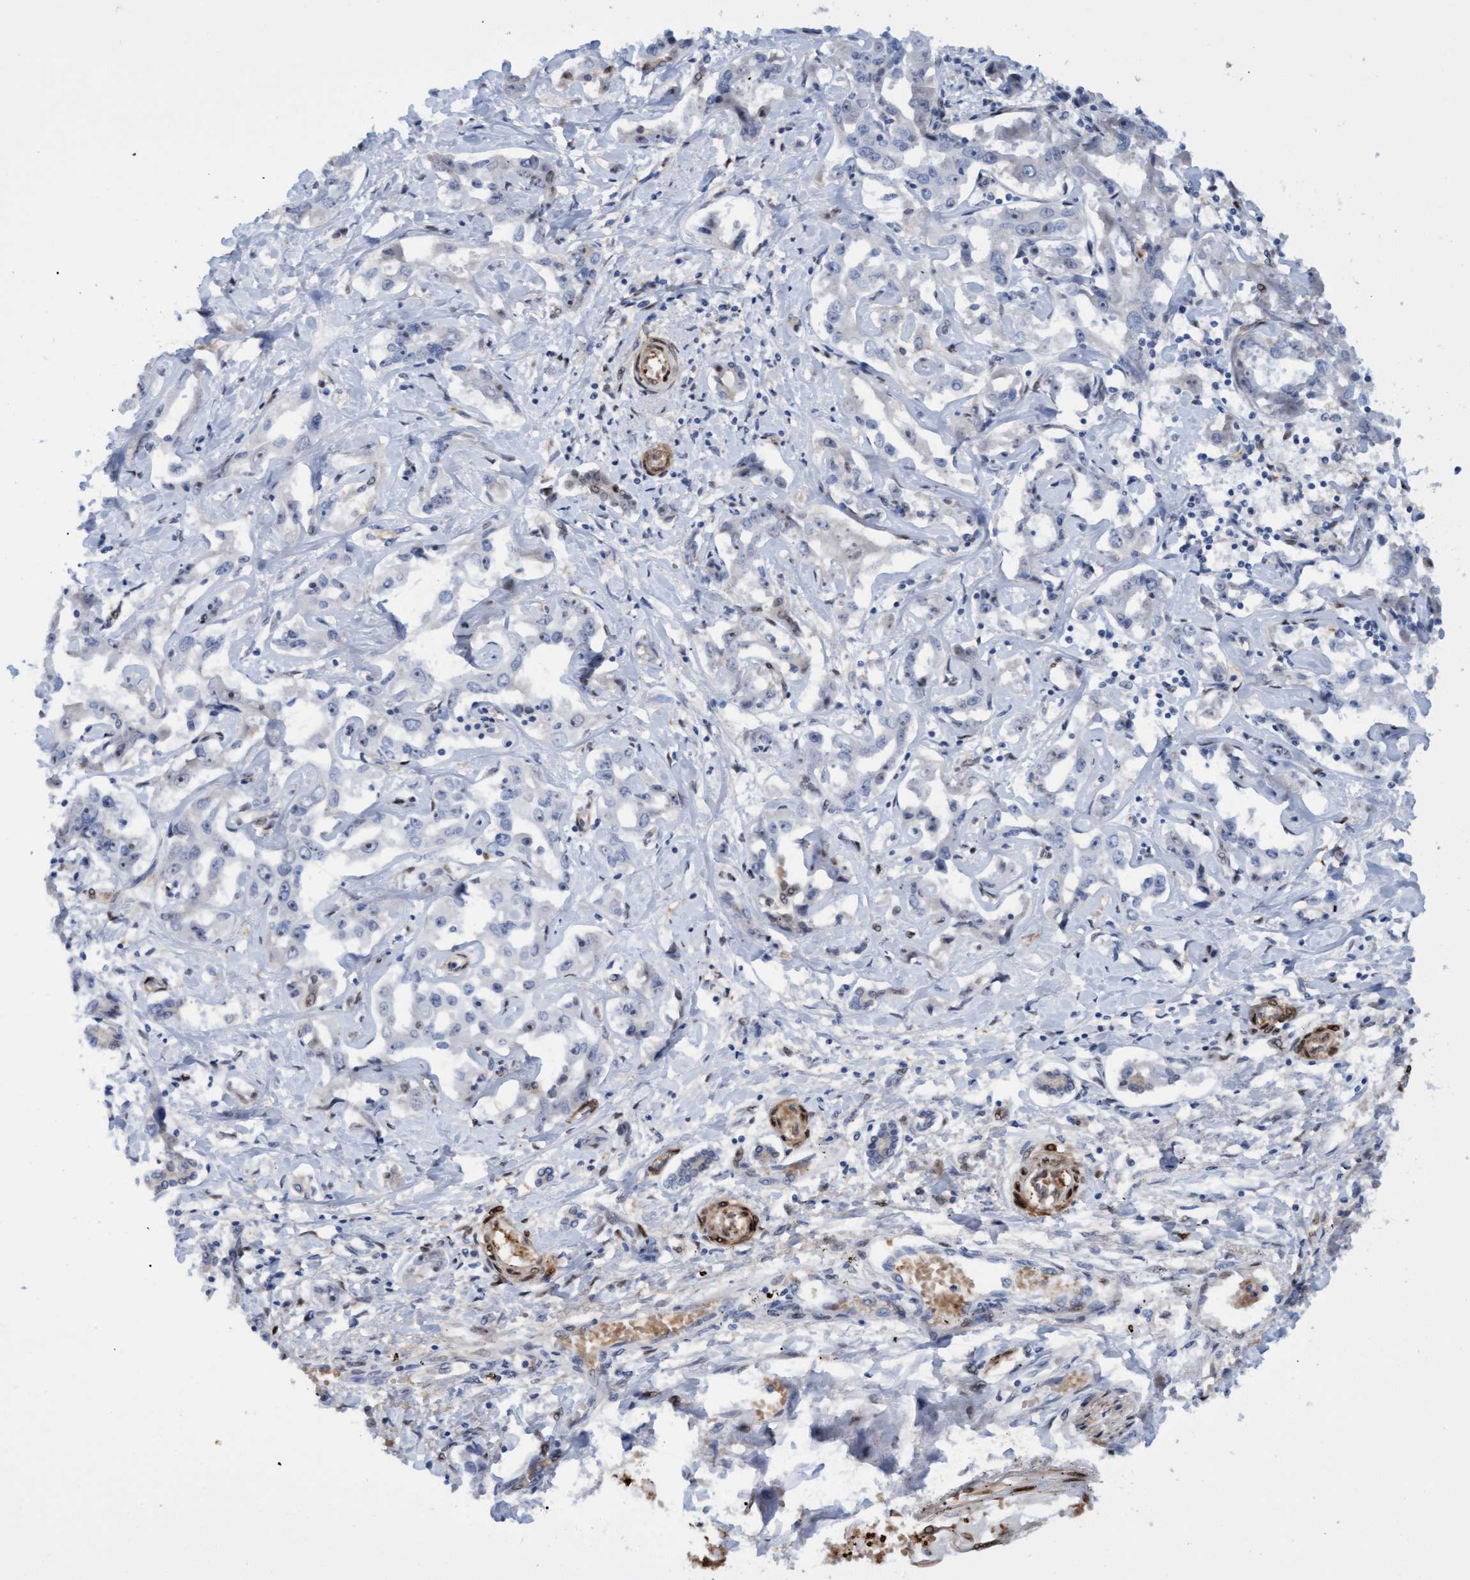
{"staining": {"intensity": "negative", "quantity": "none", "location": "none"}, "tissue": "liver cancer", "cell_type": "Tumor cells", "image_type": "cancer", "snomed": [{"axis": "morphology", "description": "Cholangiocarcinoma"}, {"axis": "topography", "description": "Liver"}], "caption": "Tumor cells show no significant positivity in cholangiocarcinoma (liver). Brightfield microscopy of immunohistochemistry (IHC) stained with DAB (3,3'-diaminobenzidine) (brown) and hematoxylin (blue), captured at high magnification.", "gene": "PINX1", "patient": {"sex": "male", "age": 59}}